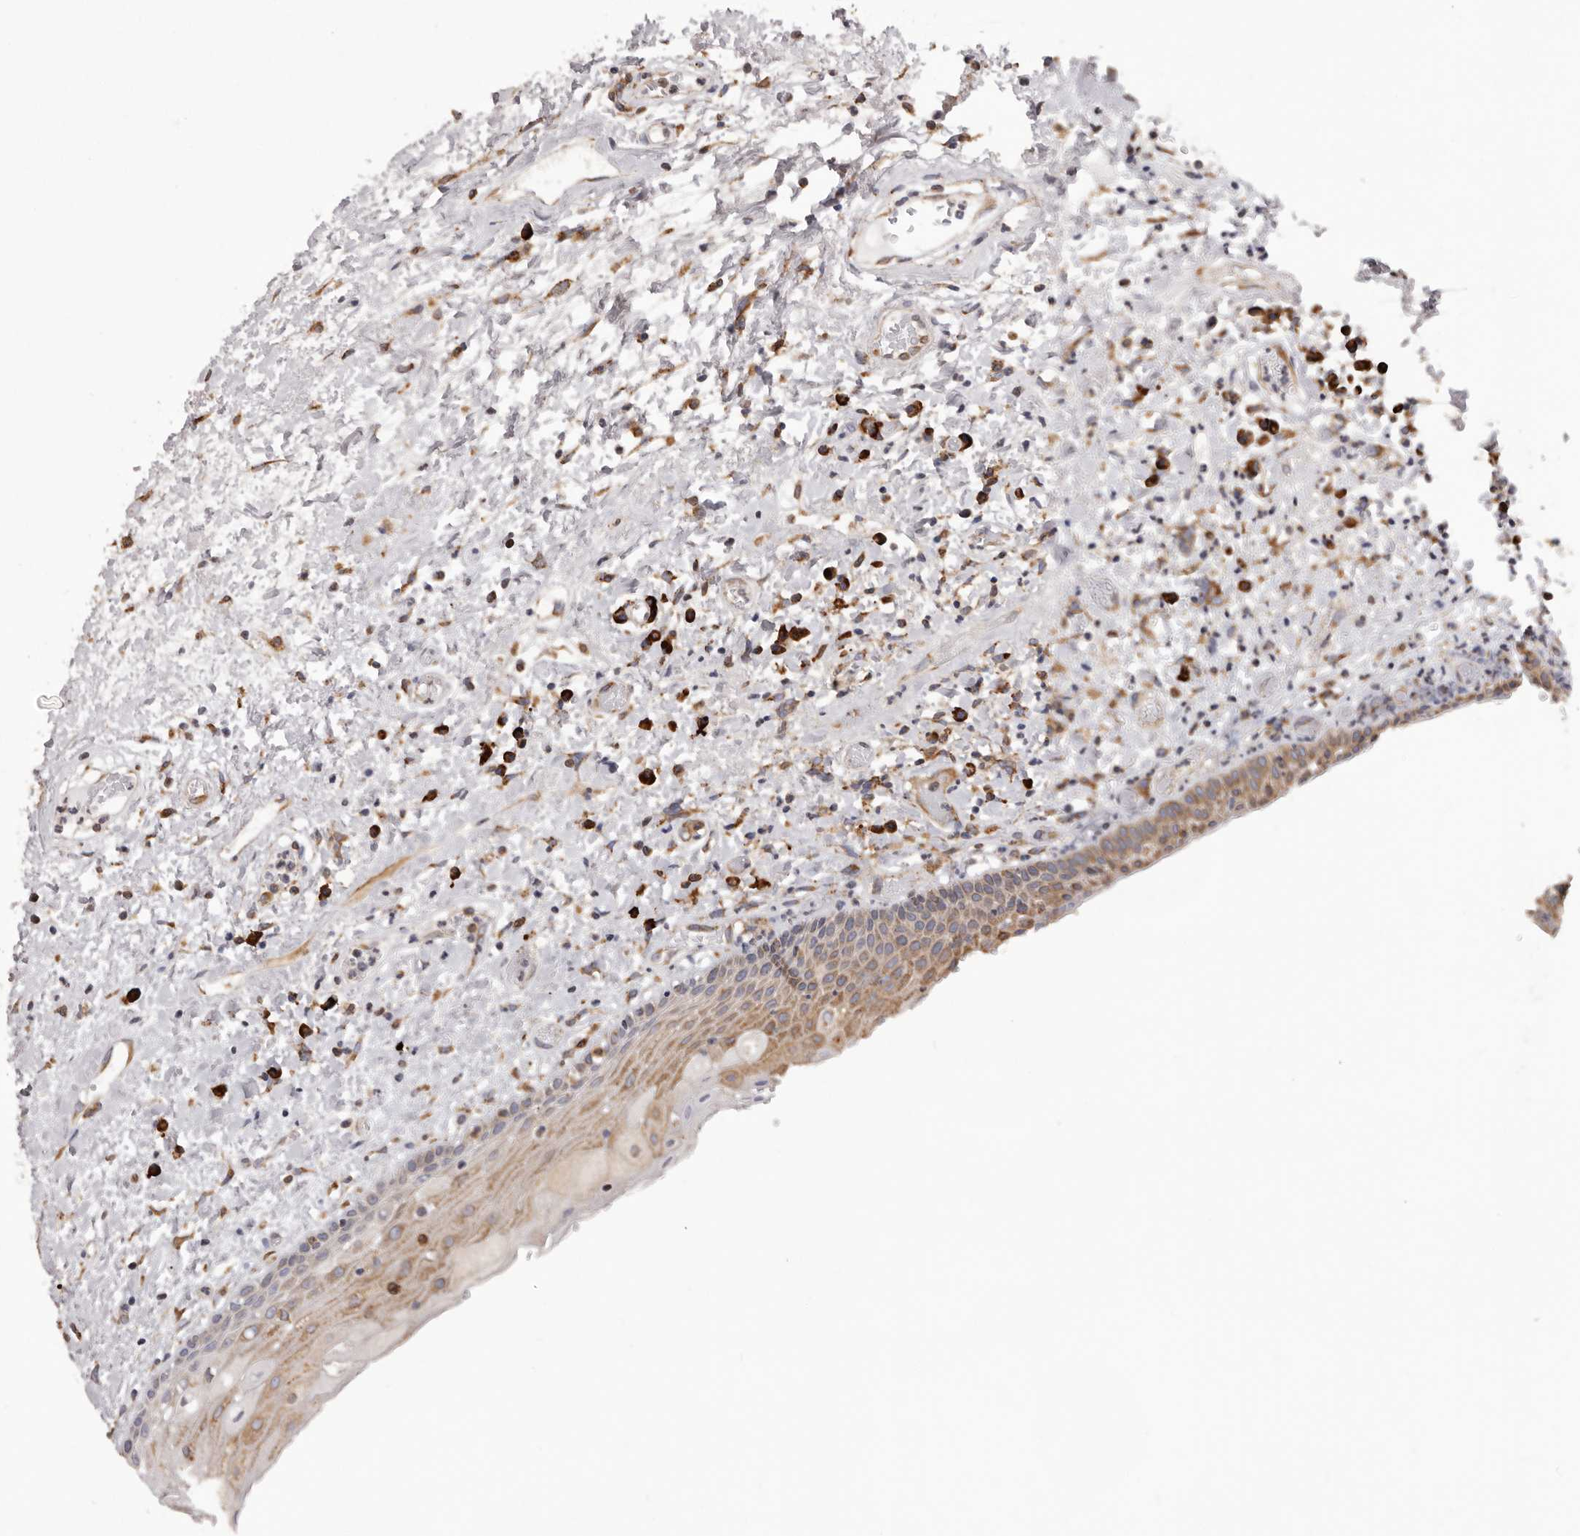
{"staining": {"intensity": "moderate", "quantity": "25%-75%", "location": "cytoplasmic/membranous"}, "tissue": "oral mucosa", "cell_type": "Squamous epithelial cells", "image_type": "normal", "snomed": [{"axis": "morphology", "description": "Normal tissue, NOS"}, {"axis": "topography", "description": "Oral tissue"}], "caption": "Immunohistochemistry (IHC) photomicrograph of benign human oral mucosa stained for a protein (brown), which reveals medium levels of moderate cytoplasmic/membranous staining in about 25%-75% of squamous epithelial cells.", "gene": "QRSL1", "patient": {"sex": "female", "age": 76}}